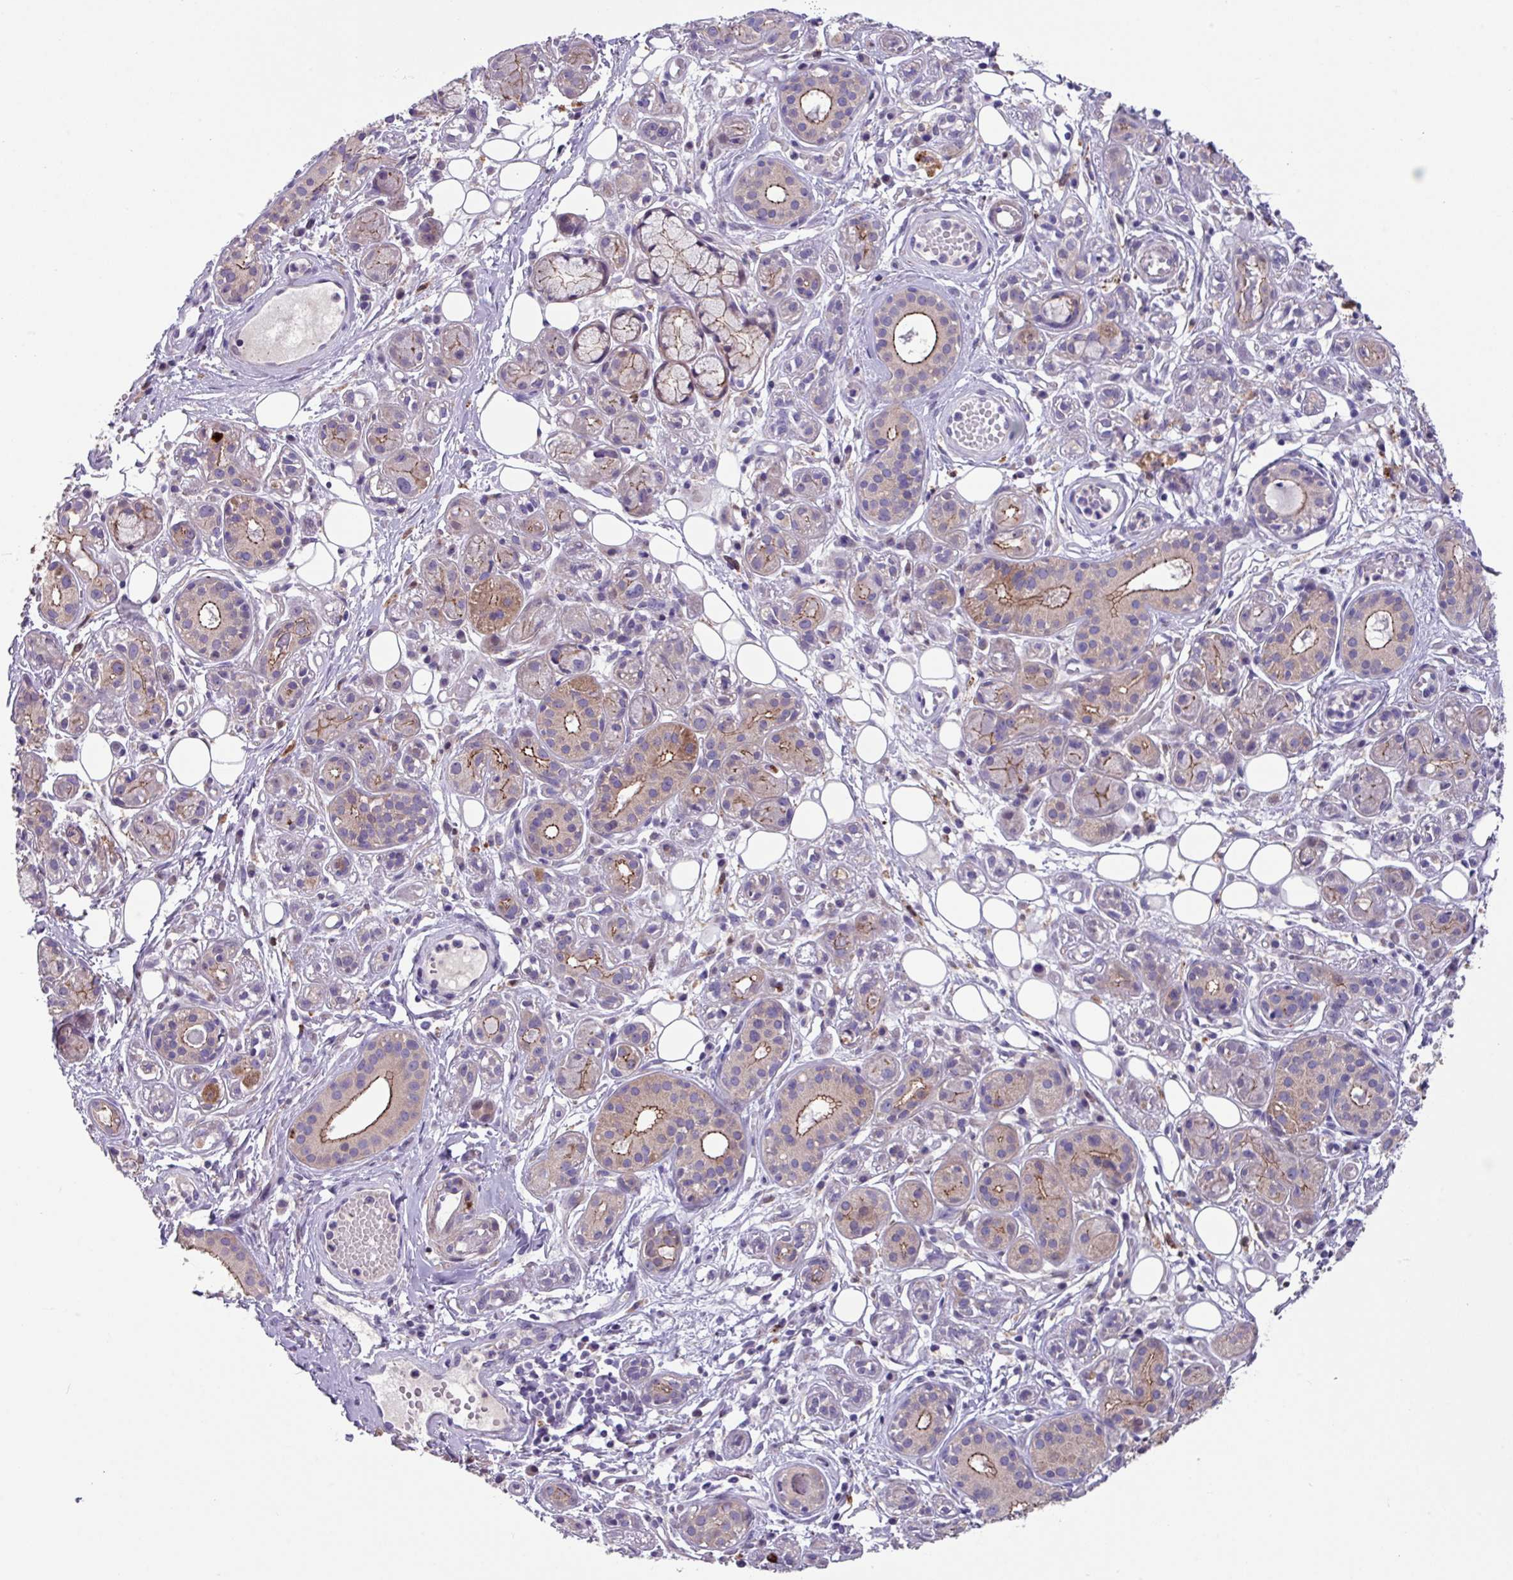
{"staining": {"intensity": "moderate", "quantity": "25%-75%", "location": "cytoplasmic/membranous"}, "tissue": "salivary gland", "cell_type": "Glandular cells", "image_type": "normal", "snomed": [{"axis": "morphology", "description": "Normal tissue, NOS"}, {"axis": "topography", "description": "Salivary gland"}], "caption": "DAB (3,3'-diaminobenzidine) immunohistochemical staining of normal human salivary gland shows moderate cytoplasmic/membranous protein expression in approximately 25%-75% of glandular cells.", "gene": "IQCJ", "patient": {"sex": "male", "age": 54}}